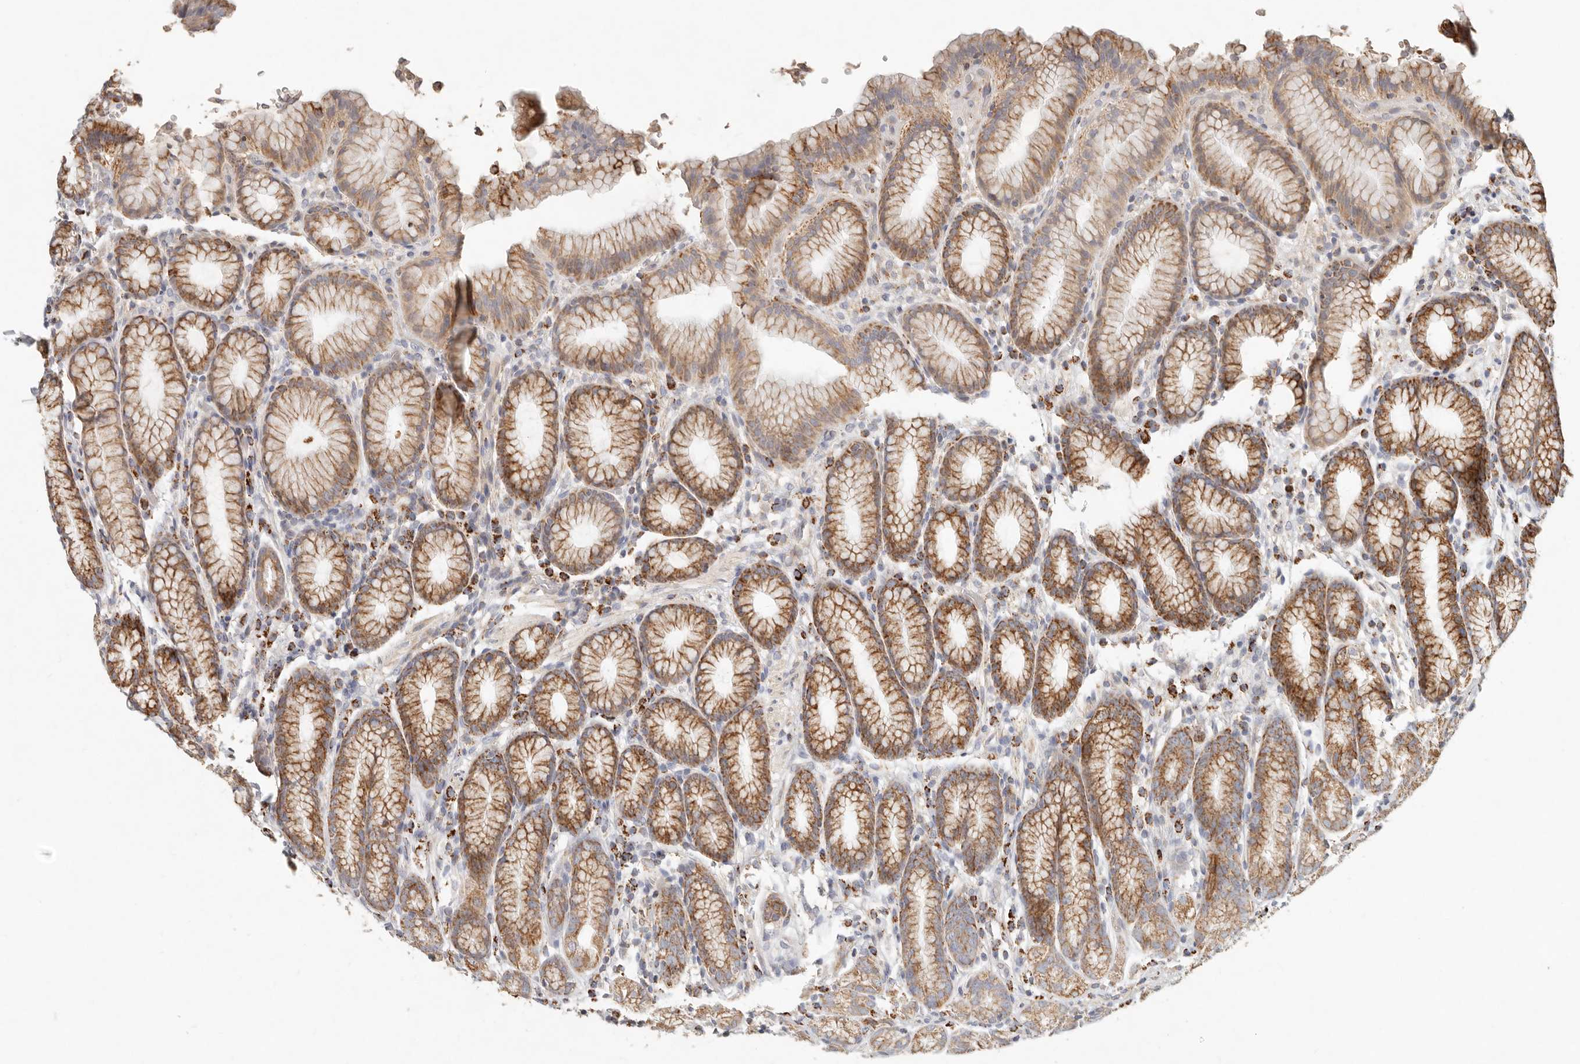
{"staining": {"intensity": "strong", "quantity": ">75%", "location": "cytoplasmic/membranous"}, "tissue": "stomach", "cell_type": "Glandular cells", "image_type": "normal", "snomed": [{"axis": "morphology", "description": "Normal tissue, NOS"}, {"axis": "topography", "description": "Stomach"}], "caption": "An IHC micrograph of normal tissue is shown. Protein staining in brown highlights strong cytoplasmic/membranous positivity in stomach within glandular cells. The protein of interest is shown in brown color, while the nuclei are stained blue.", "gene": "ARHGEF10L", "patient": {"sex": "male", "age": 42}}